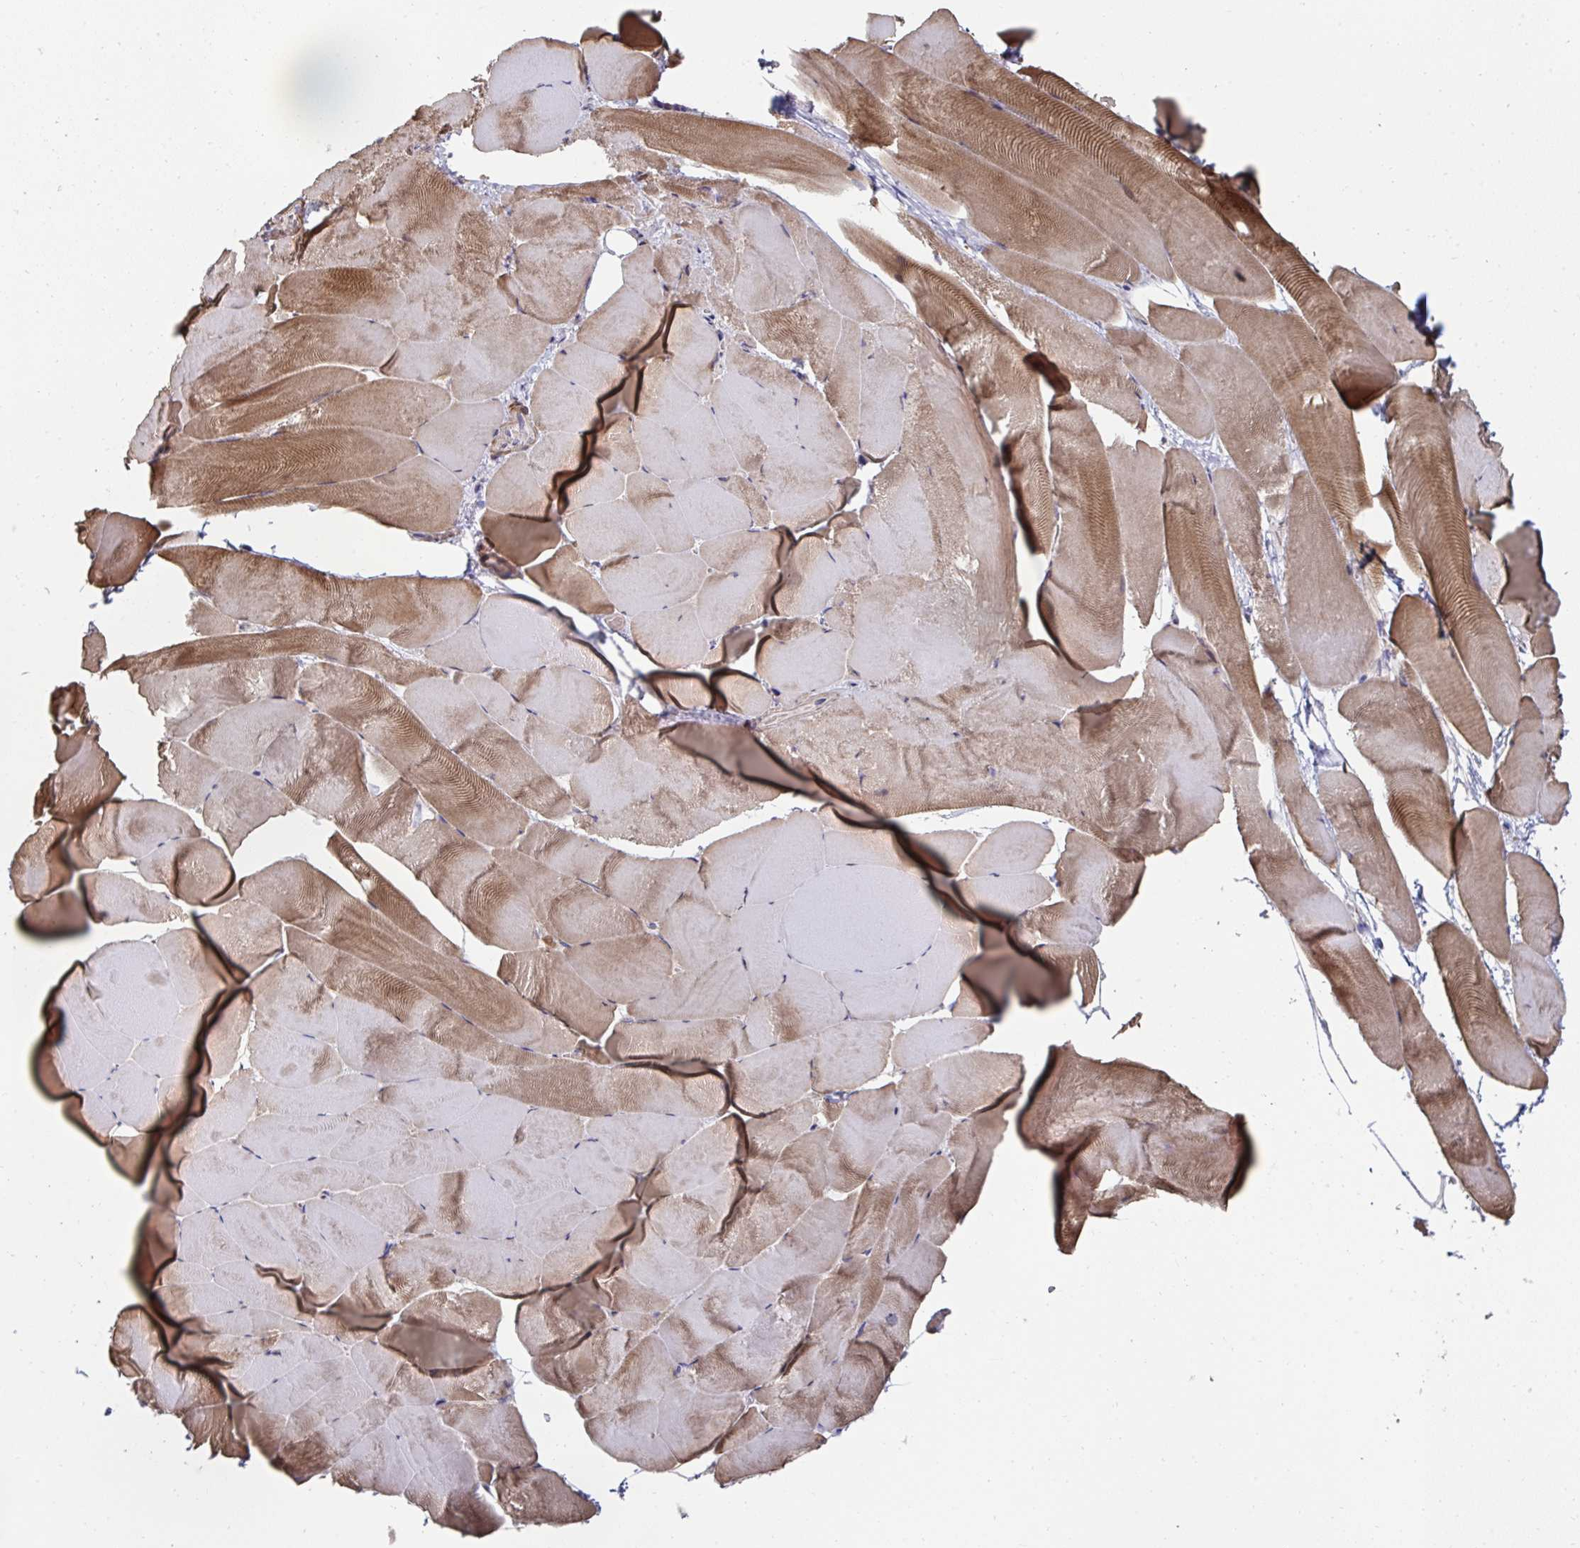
{"staining": {"intensity": "moderate", "quantity": "25%-75%", "location": "cytoplasmic/membranous"}, "tissue": "skeletal muscle", "cell_type": "Myocytes", "image_type": "normal", "snomed": [{"axis": "morphology", "description": "Normal tissue, NOS"}, {"axis": "topography", "description": "Skeletal muscle"}], "caption": "This image demonstrates normal skeletal muscle stained with immunohistochemistry to label a protein in brown. The cytoplasmic/membranous of myocytes show moderate positivity for the protein. Nuclei are counter-stained blue.", "gene": "DZANK1", "patient": {"sex": "female", "age": 64}}